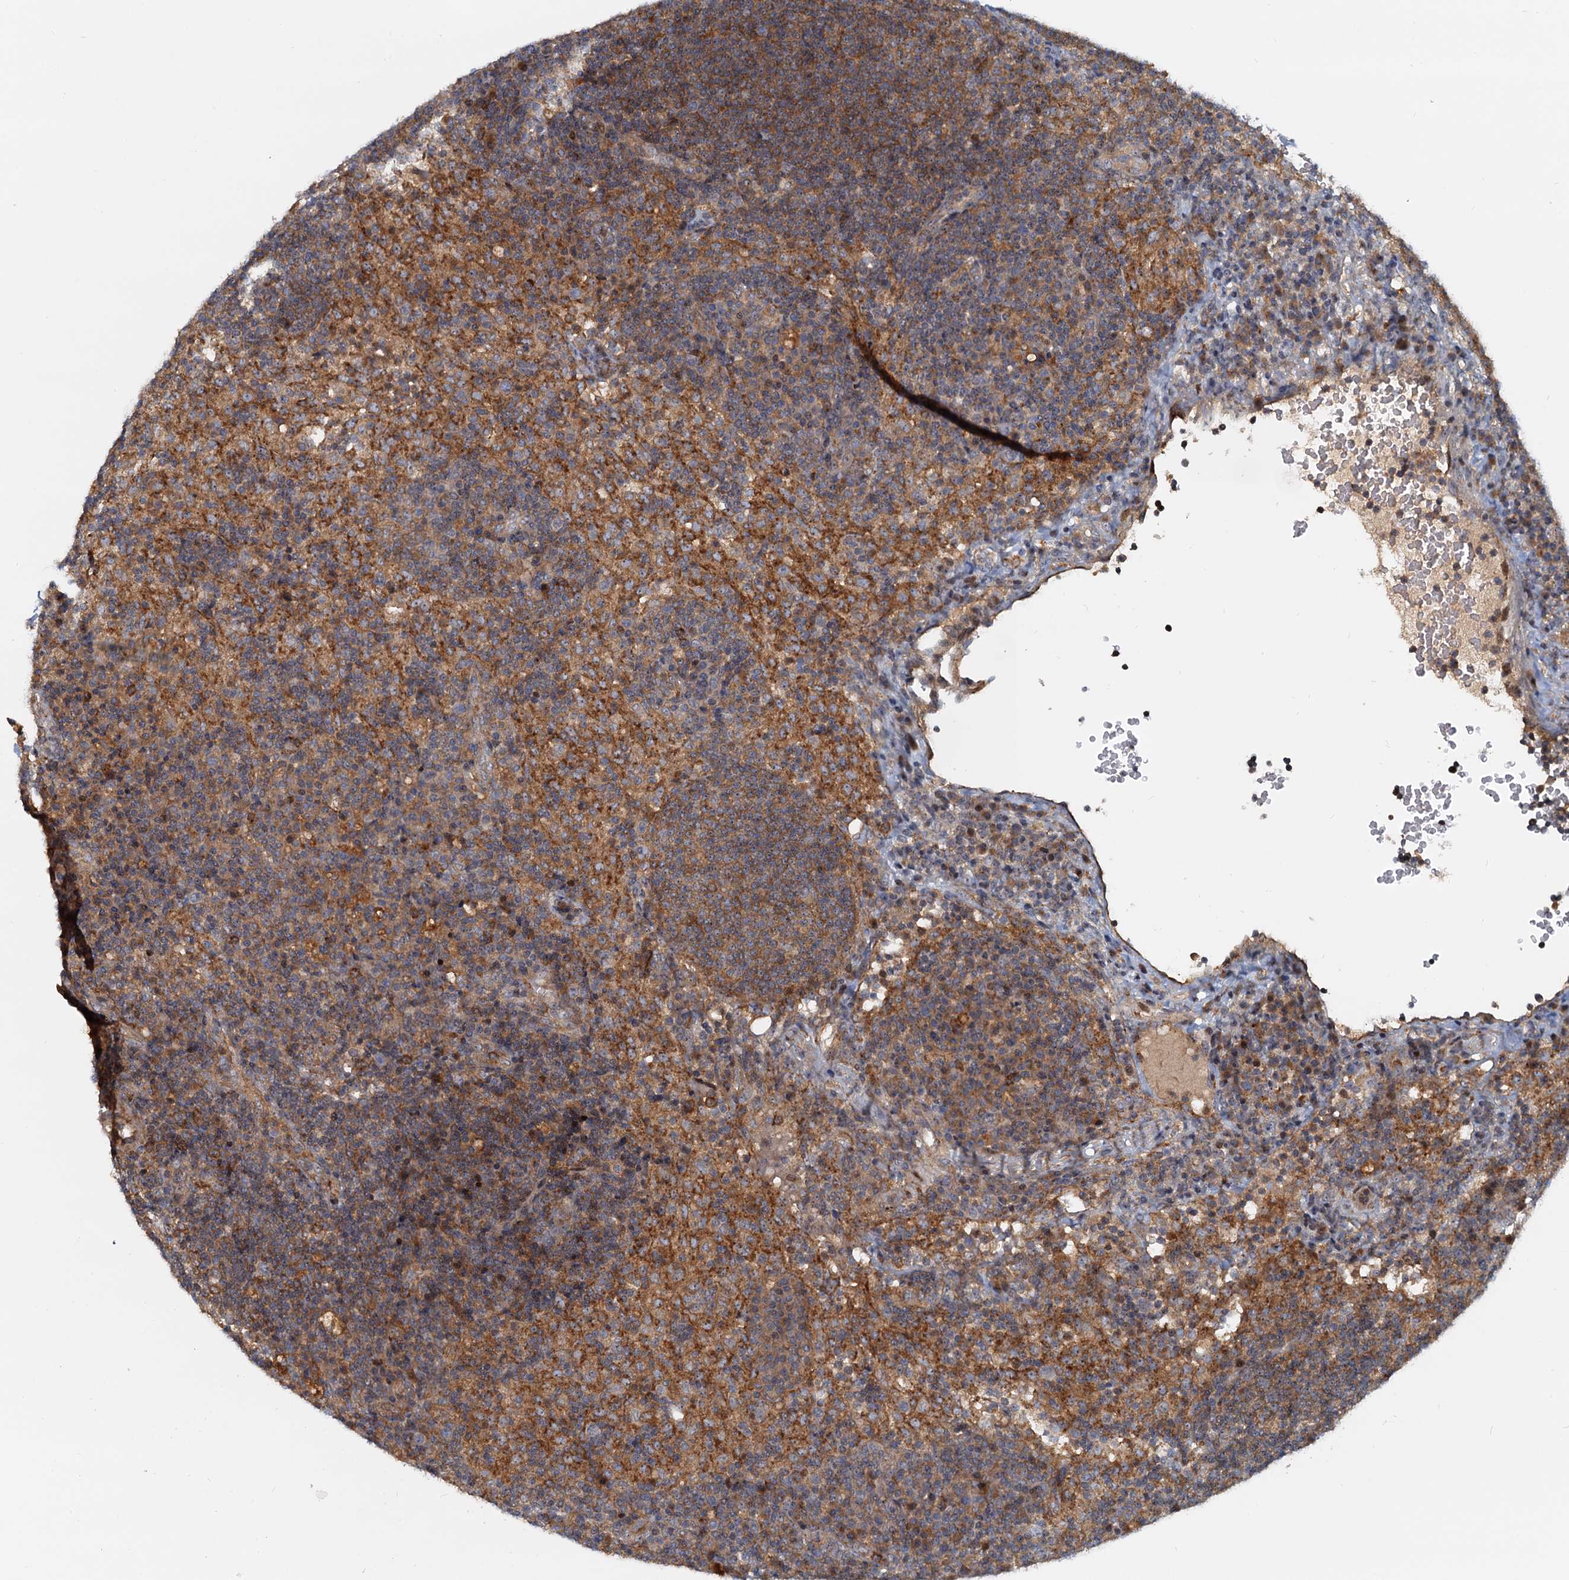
{"staining": {"intensity": "moderate", "quantity": ">75%", "location": "cytoplasmic/membranous"}, "tissue": "lymph node", "cell_type": "Germinal center cells", "image_type": "normal", "snomed": [{"axis": "morphology", "description": "Normal tissue, NOS"}, {"axis": "topography", "description": "Lymph node"}], "caption": "Human lymph node stained for a protein (brown) reveals moderate cytoplasmic/membranous positive staining in about >75% of germinal center cells.", "gene": "TOLLIP", "patient": {"sex": "female", "age": 70}}